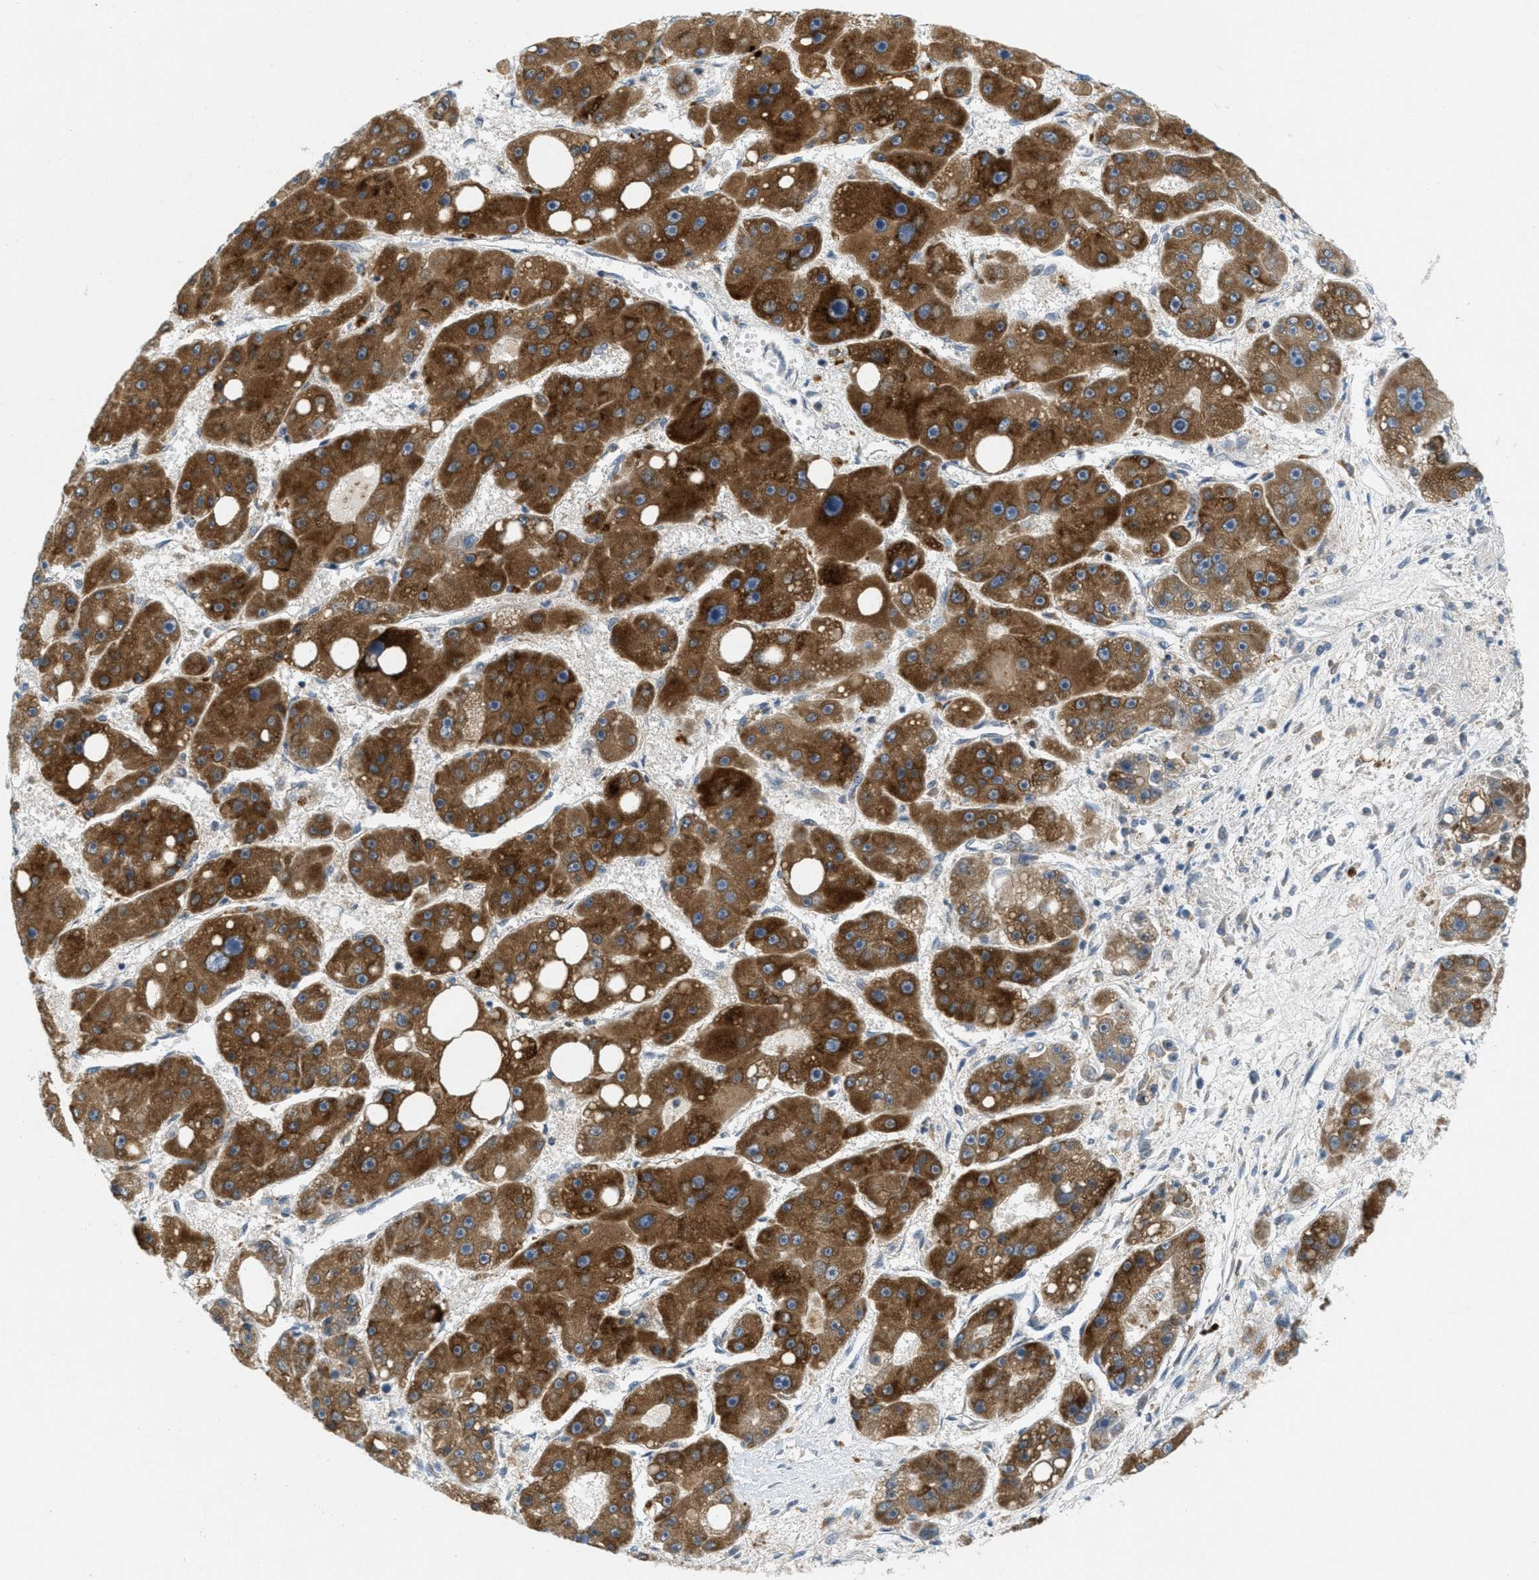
{"staining": {"intensity": "strong", "quantity": ">75%", "location": "cytoplasmic/membranous"}, "tissue": "liver cancer", "cell_type": "Tumor cells", "image_type": "cancer", "snomed": [{"axis": "morphology", "description": "Carcinoma, Hepatocellular, NOS"}, {"axis": "topography", "description": "Liver"}], "caption": "Liver hepatocellular carcinoma stained for a protein (brown) exhibits strong cytoplasmic/membranous positive staining in approximately >75% of tumor cells.", "gene": "SIGMAR1", "patient": {"sex": "female", "age": 61}}